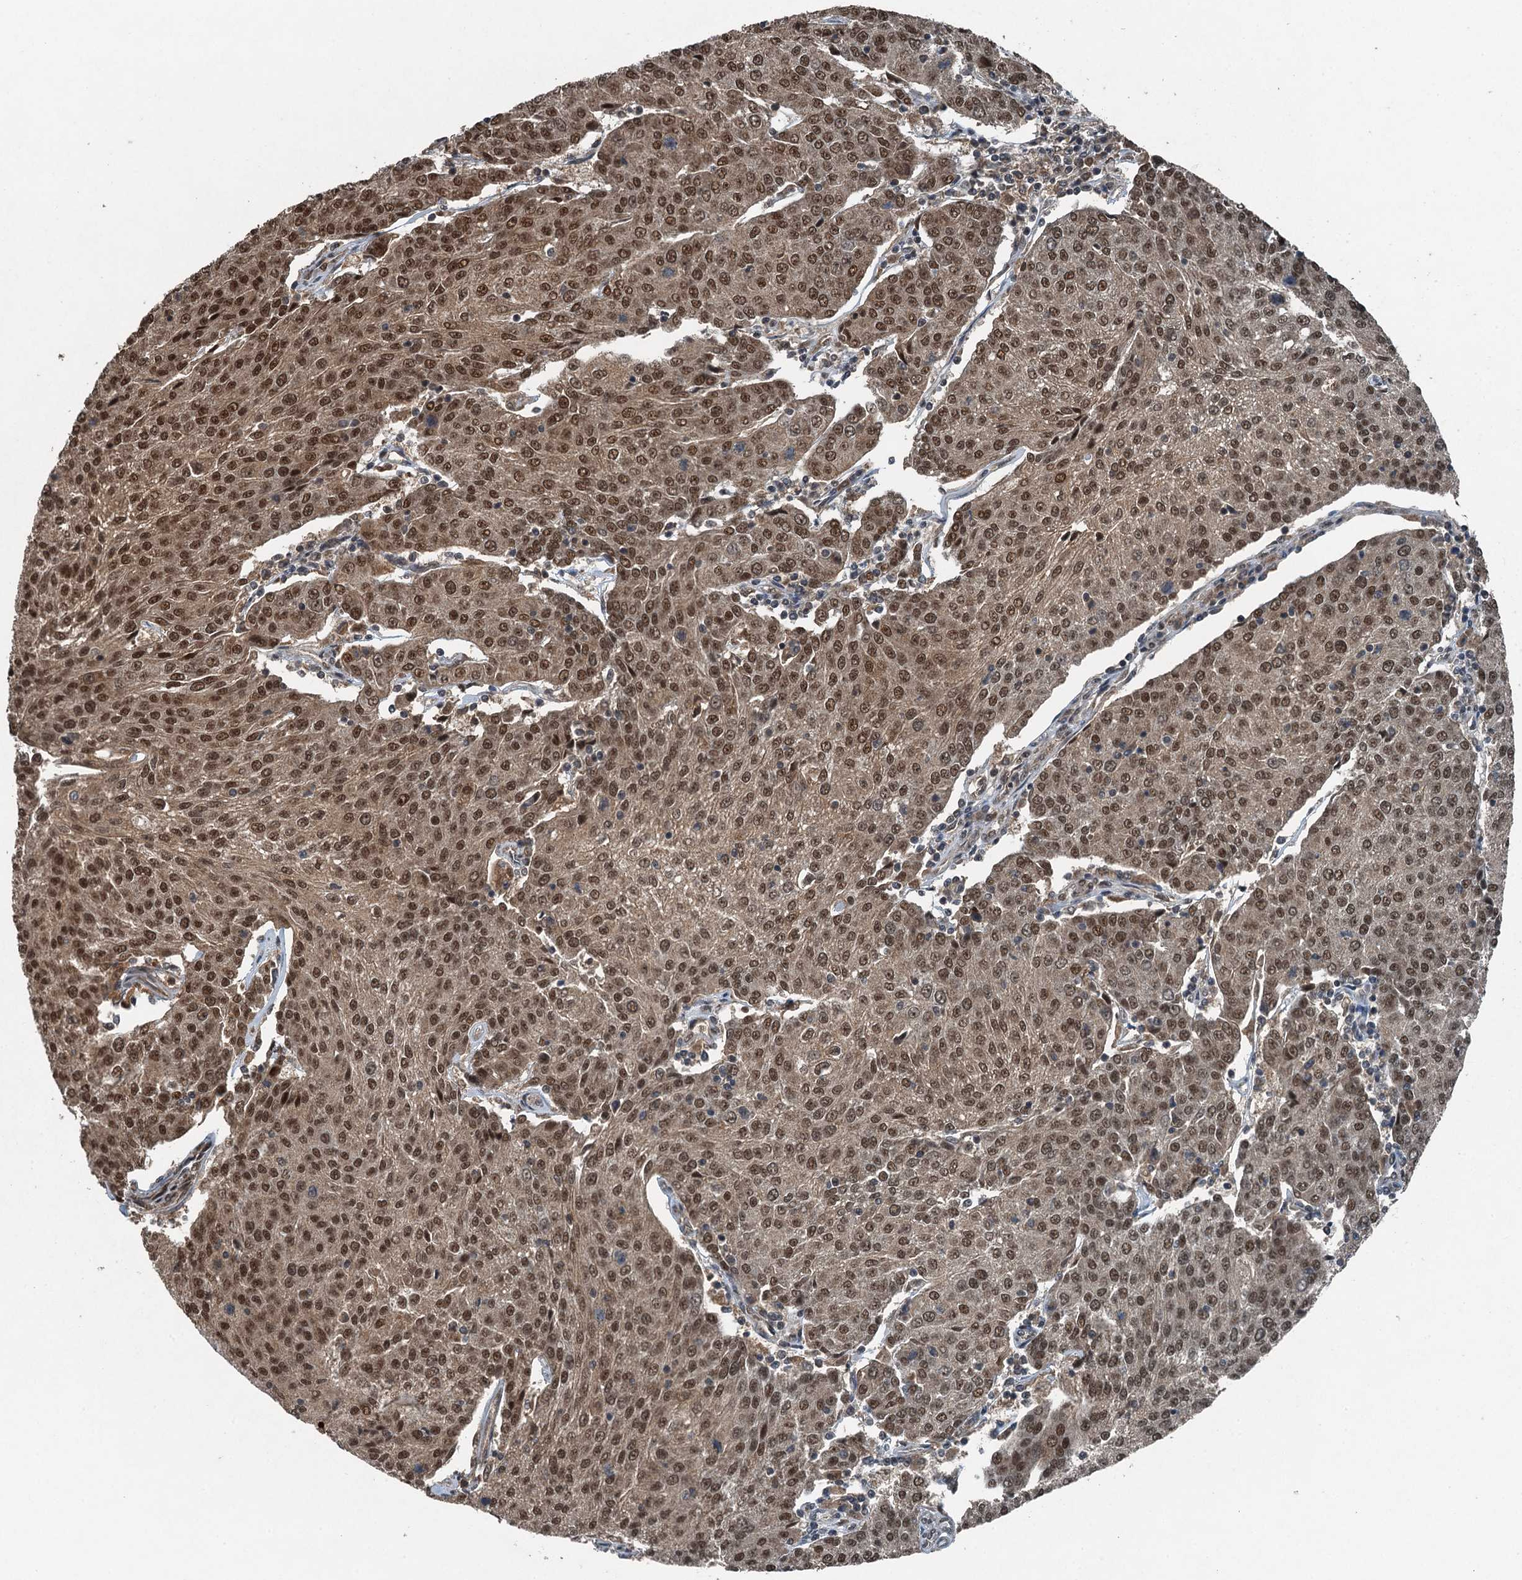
{"staining": {"intensity": "moderate", "quantity": ">75%", "location": "cytoplasmic/membranous,nuclear"}, "tissue": "urothelial cancer", "cell_type": "Tumor cells", "image_type": "cancer", "snomed": [{"axis": "morphology", "description": "Urothelial carcinoma, High grade"}, {"axis": "topography", "description": "Urinary bladder"}], "caption": "A brown stain shows moderate cytoplasmic/membranous and nuclear staining of a protein in human urothelial cancer tumor cells.", "gene": "UBXN6", "patient": {"sex": "female", "age": 85}}